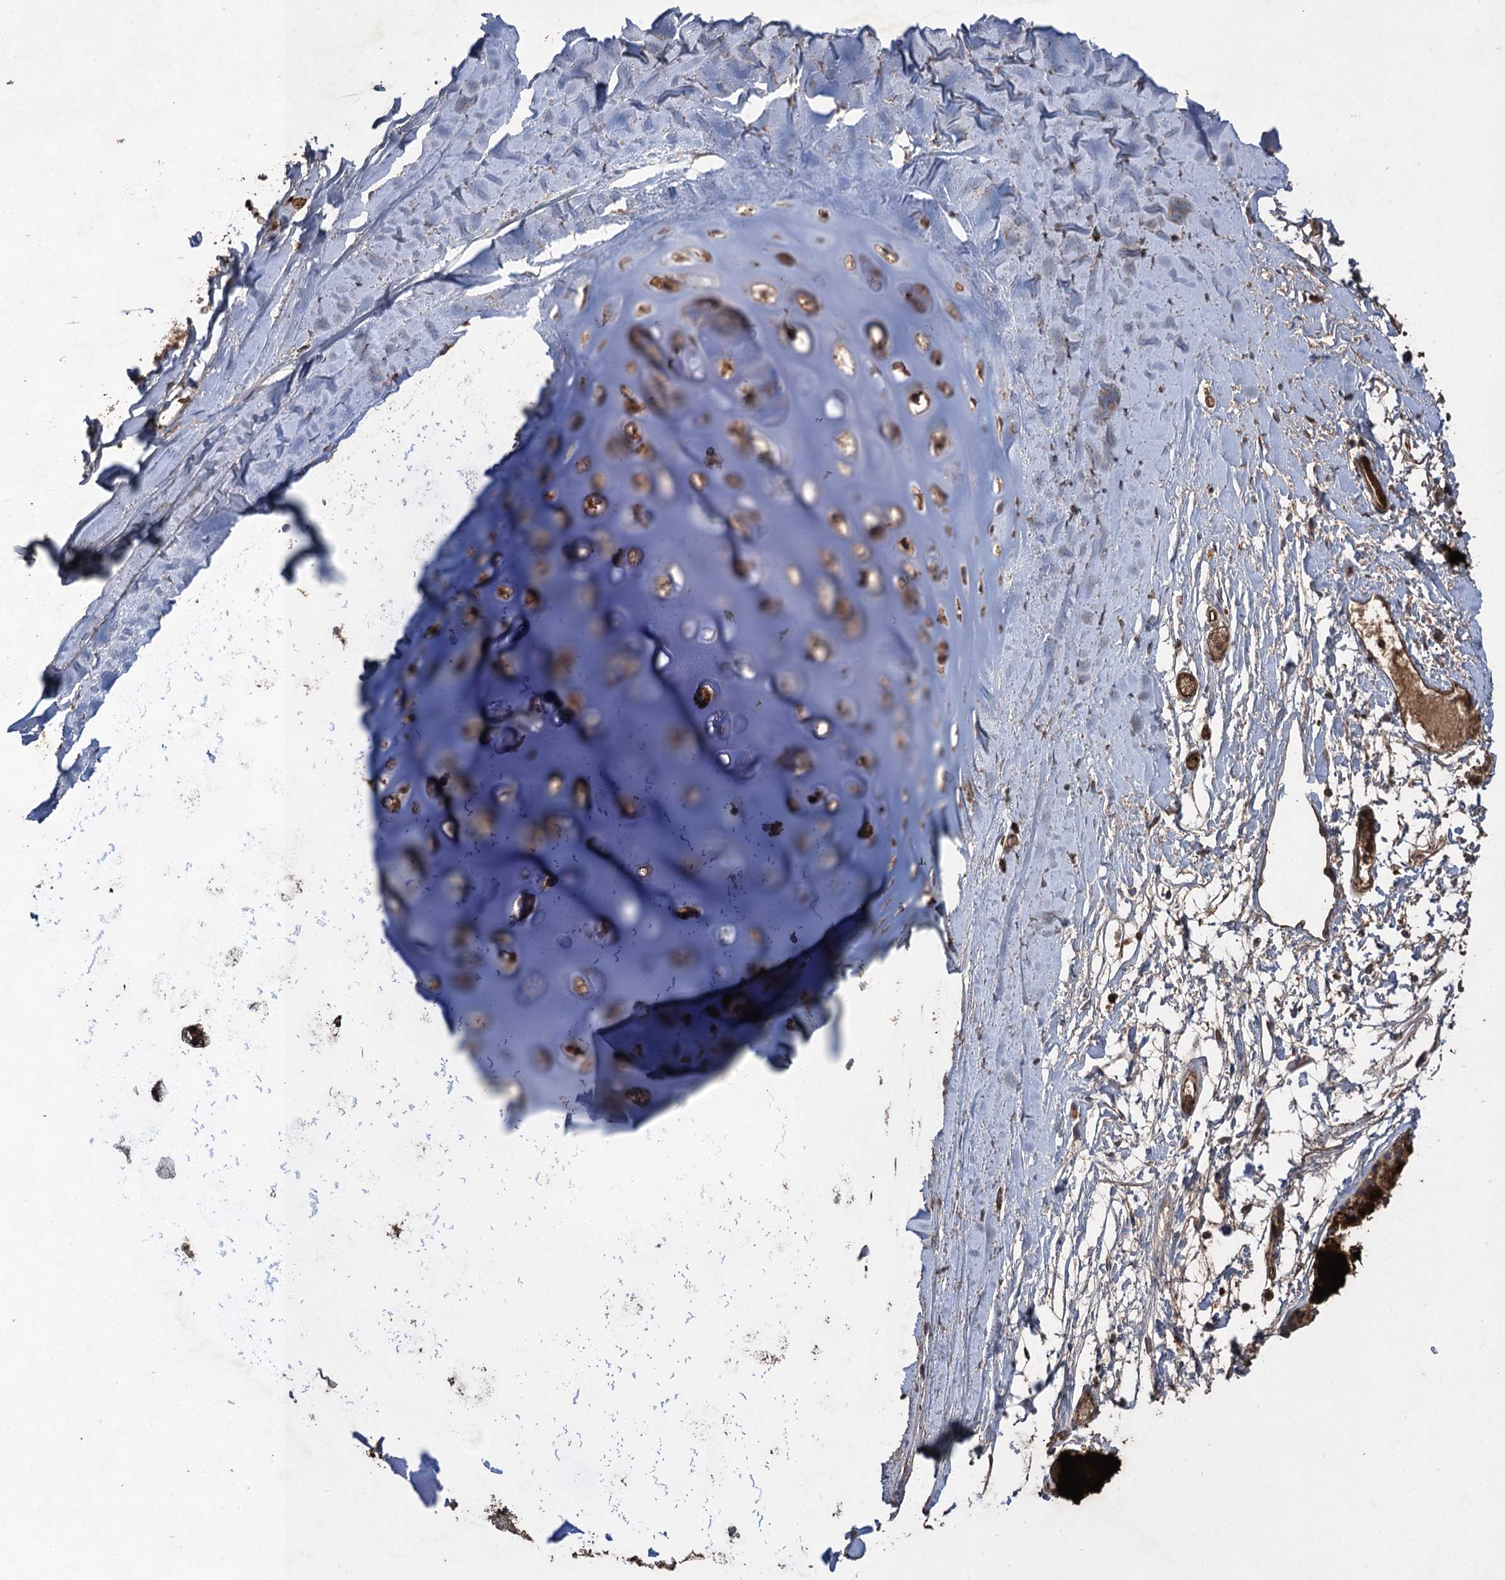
{"staining": {"intensity": "weak", "quantity": ">75%", "location": "cytoplasmic/membranous"}, "tissue": "adipose tissue", "cell_type": "Adipocytes", "image_type": "normal", "snomed": [{"axis": "morphology", "description": "Normal tissue, NOS"}, {"axis": "topography", "description": "Lymph node"}, {"axis": "topography", "description": "Bronchus"}], "caption": "DAB immunohistochemical staining of normal human adipose tissue shows weak cytoplasmic/membranous protein staining in approximately >75% of adipocytes.", "gene": "TXNDC11", "patient": {"sex": "male", "age": 63}}